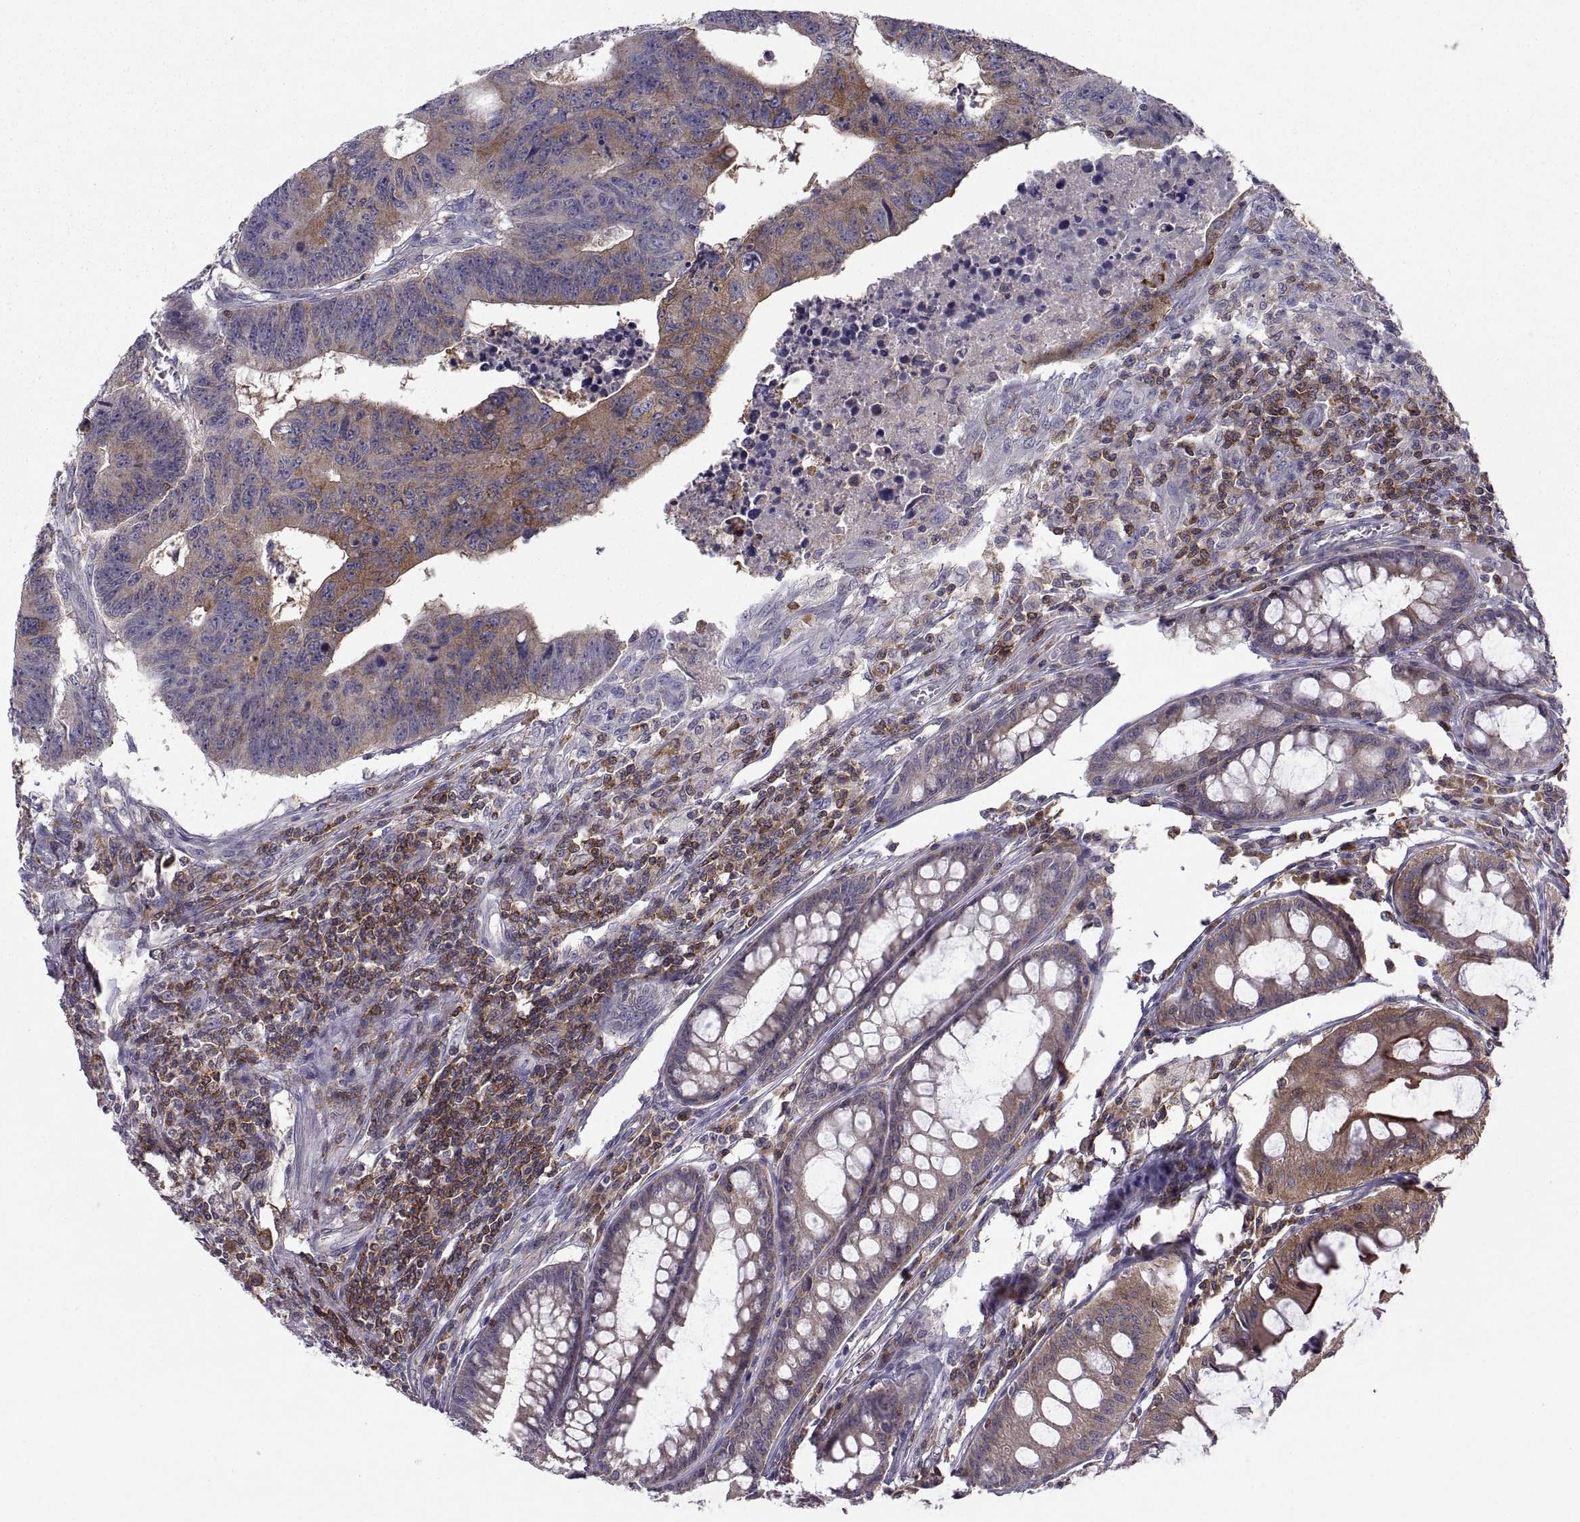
{"staining": {"intensity": "moderate", "quantity": "<25%", "location": "cytoplasmic/membranous"}, "tissue": "colorectal cancer", "cell_type": "Tumor cells", "image_type": "cancer", "snomed": [{"axis": "morphology", "description": "Adenocarcinoma, NOS"}, {"axis": "topography", "description": "Rectum"}], "caption": "Colorectal cancer (adenocarcinoma) stained for a protein reveals moderate cytoplasmic/membranous positivity in tumor cells.", "gene": "EZR", "patient": {"sex": "female", "age": 85}}